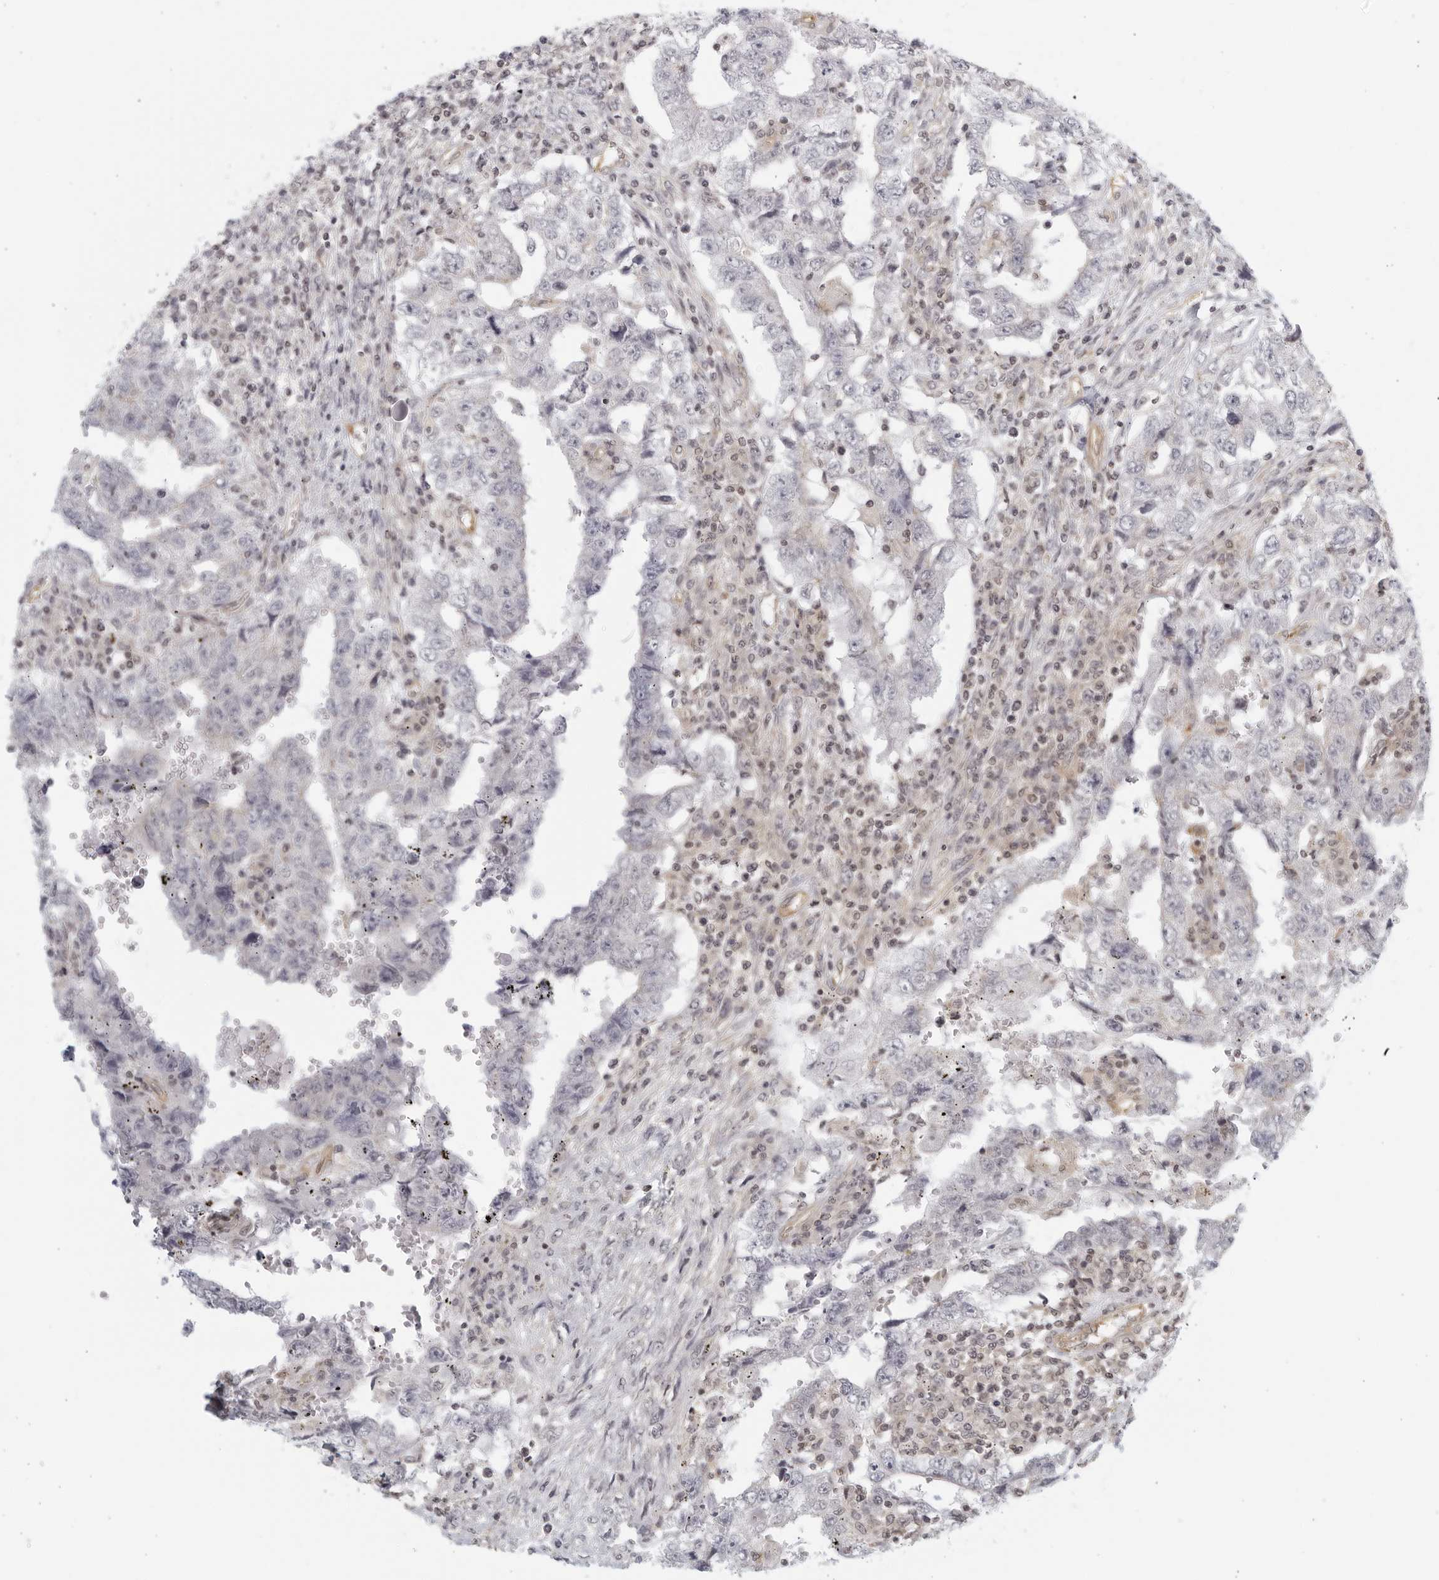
{"staining": {"intensity": "negative", "quantity": "none", "location": "none"}, "tissue": "testis cancer", "cell_type": "Tumor cells", "image_type": "cancer", "snomed": [{"axis": "morphology", "description": "Carcinoma, Embryonal, NOS"}, {"axis": "topography", "description": "Testis"}], "caption": "This is an immunohistochemistry (IHC) micrograph of testis cancer (embryonal carcinoma). There is no positivity in tumor cells.", "gene": "SERTAD4", "patient": {"sex": "male", "age": 26}}